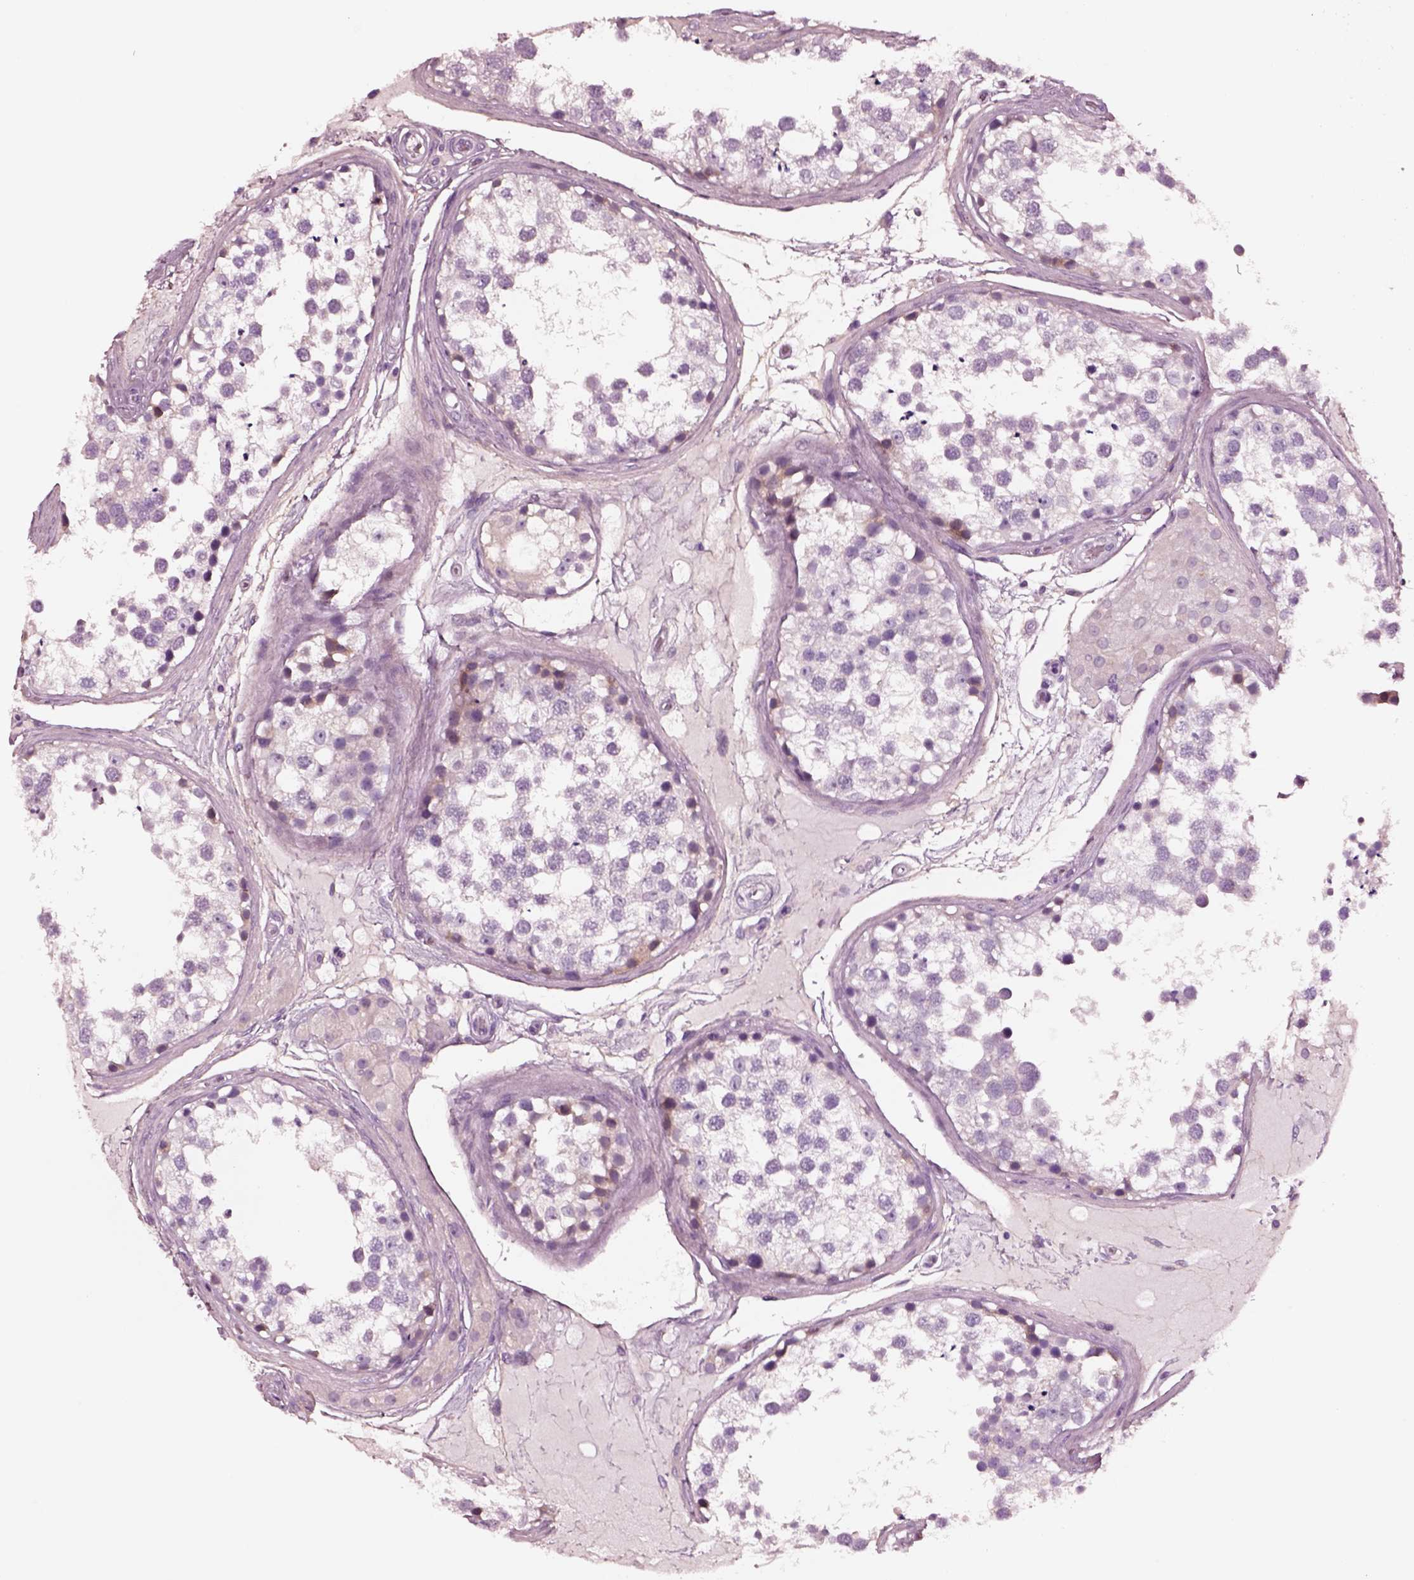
{"staining": {"intensity": "negative", "quantity": "none", "location": "none"}, "tissue": "testis", "cell_type": "Cells in seminiferous ducts", "image_type": "normal", "snomed": [{"axis": "morphology", "description": "Normal tissue, NOS"}, {"axis": "morphology", "description": "Seminoma, NOS"}, {"axis": "topography", "description": "Testis"}], "caption": "DAB (3,3'-diaminobenzidine) immunohistochemical staining of unremarkable testis displays no significant positivity in cells in seminiferous ducts. (DAB immunohistochemistry (IHC) with hematoxylin counter stain).", "gene": "NMRK2", "patient": {"sex": "male", "age": 65}}